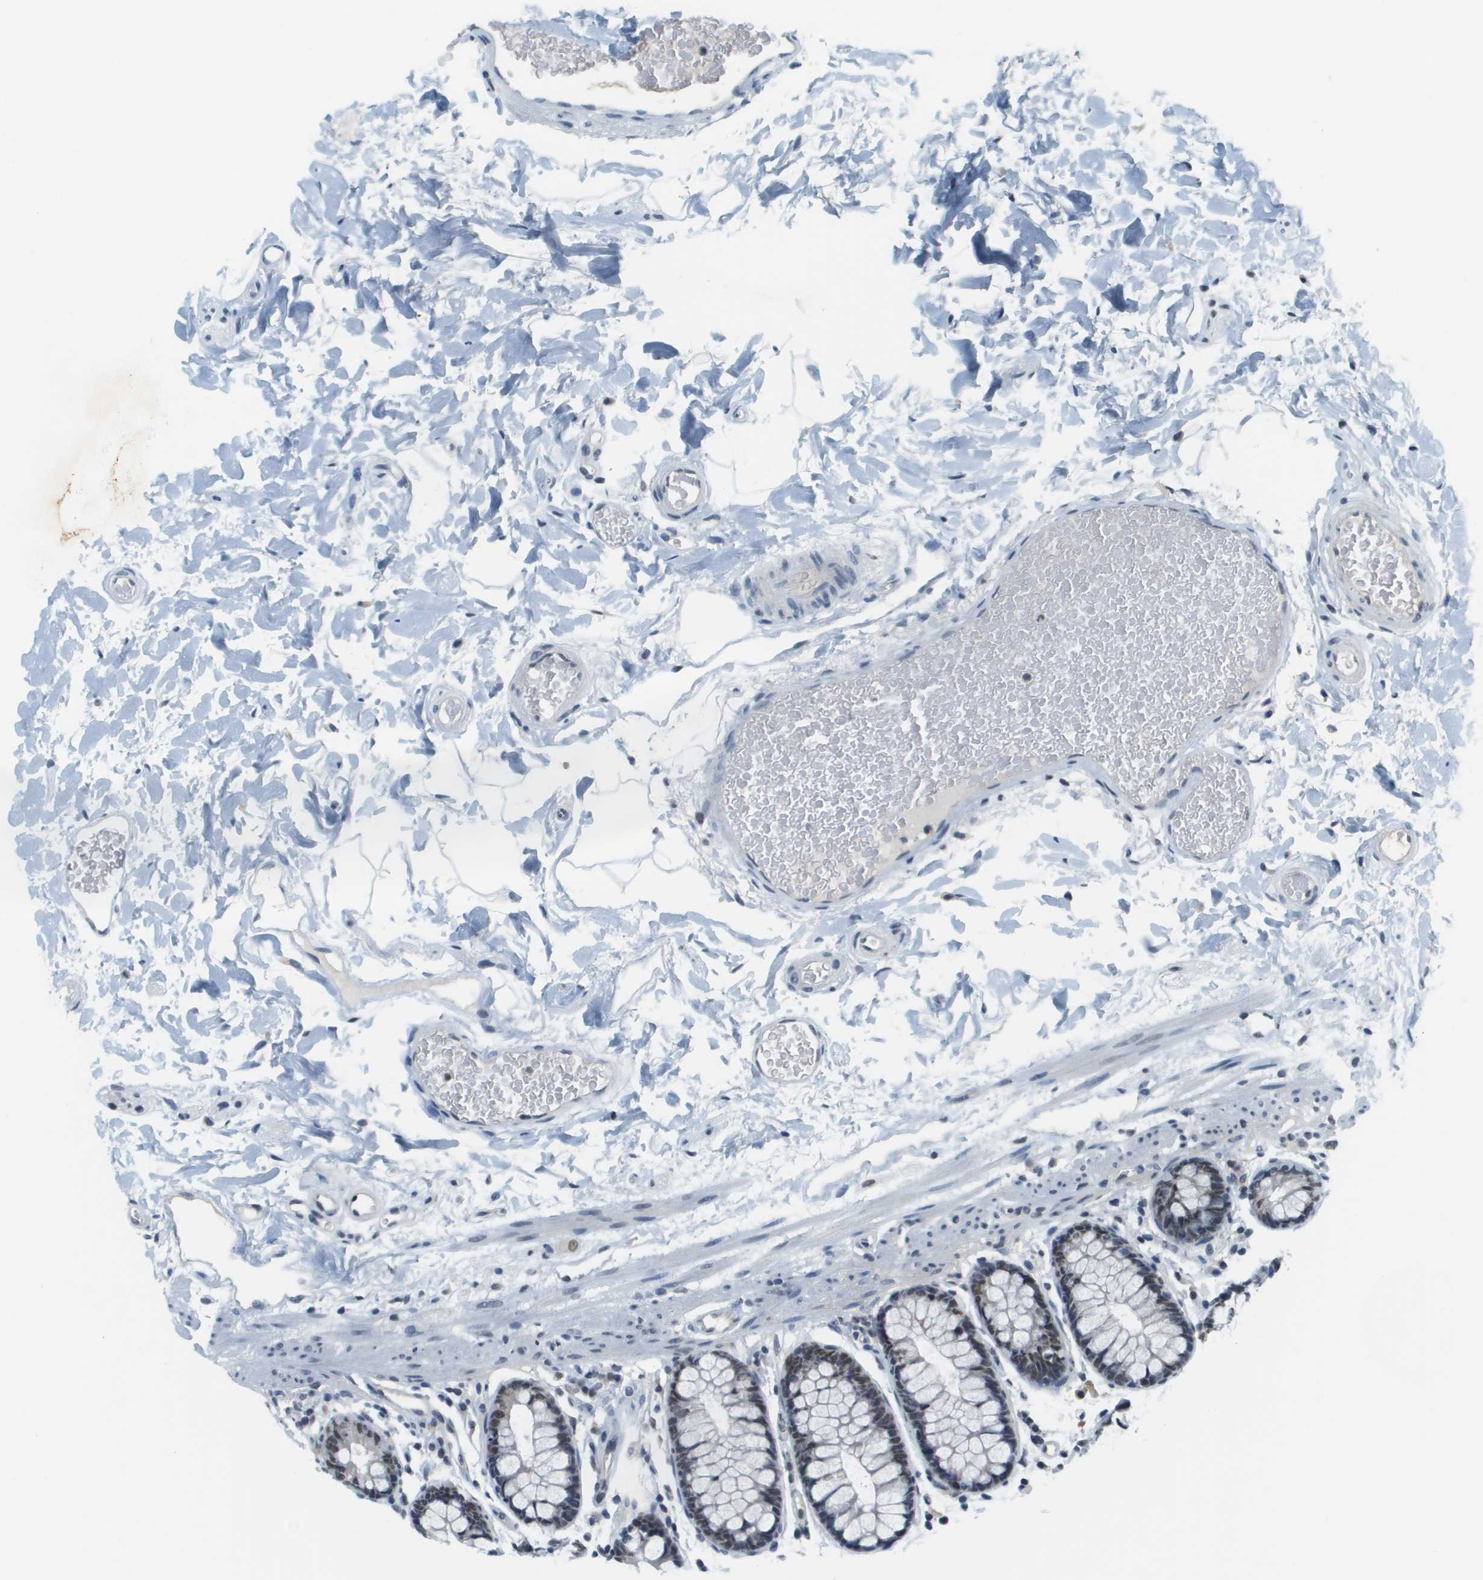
{"staining": {"intensity": "negative", "quantity": "none", "location": "none"}, "tissue": "colon", "cell_type": "Endothelial cells", "image_type": "normal", "snomed": [{"axis": "morphology", "description": "Normal tissue, NOS"}, {"axis": "topography", "description": "Colon"}], "caption": "Immunohistochemical staining of unremarkable colon demonstrates no significant staining in endothelial cells.", "gene": "CBX5", "patient": {"sex": "female", "age": 80}}